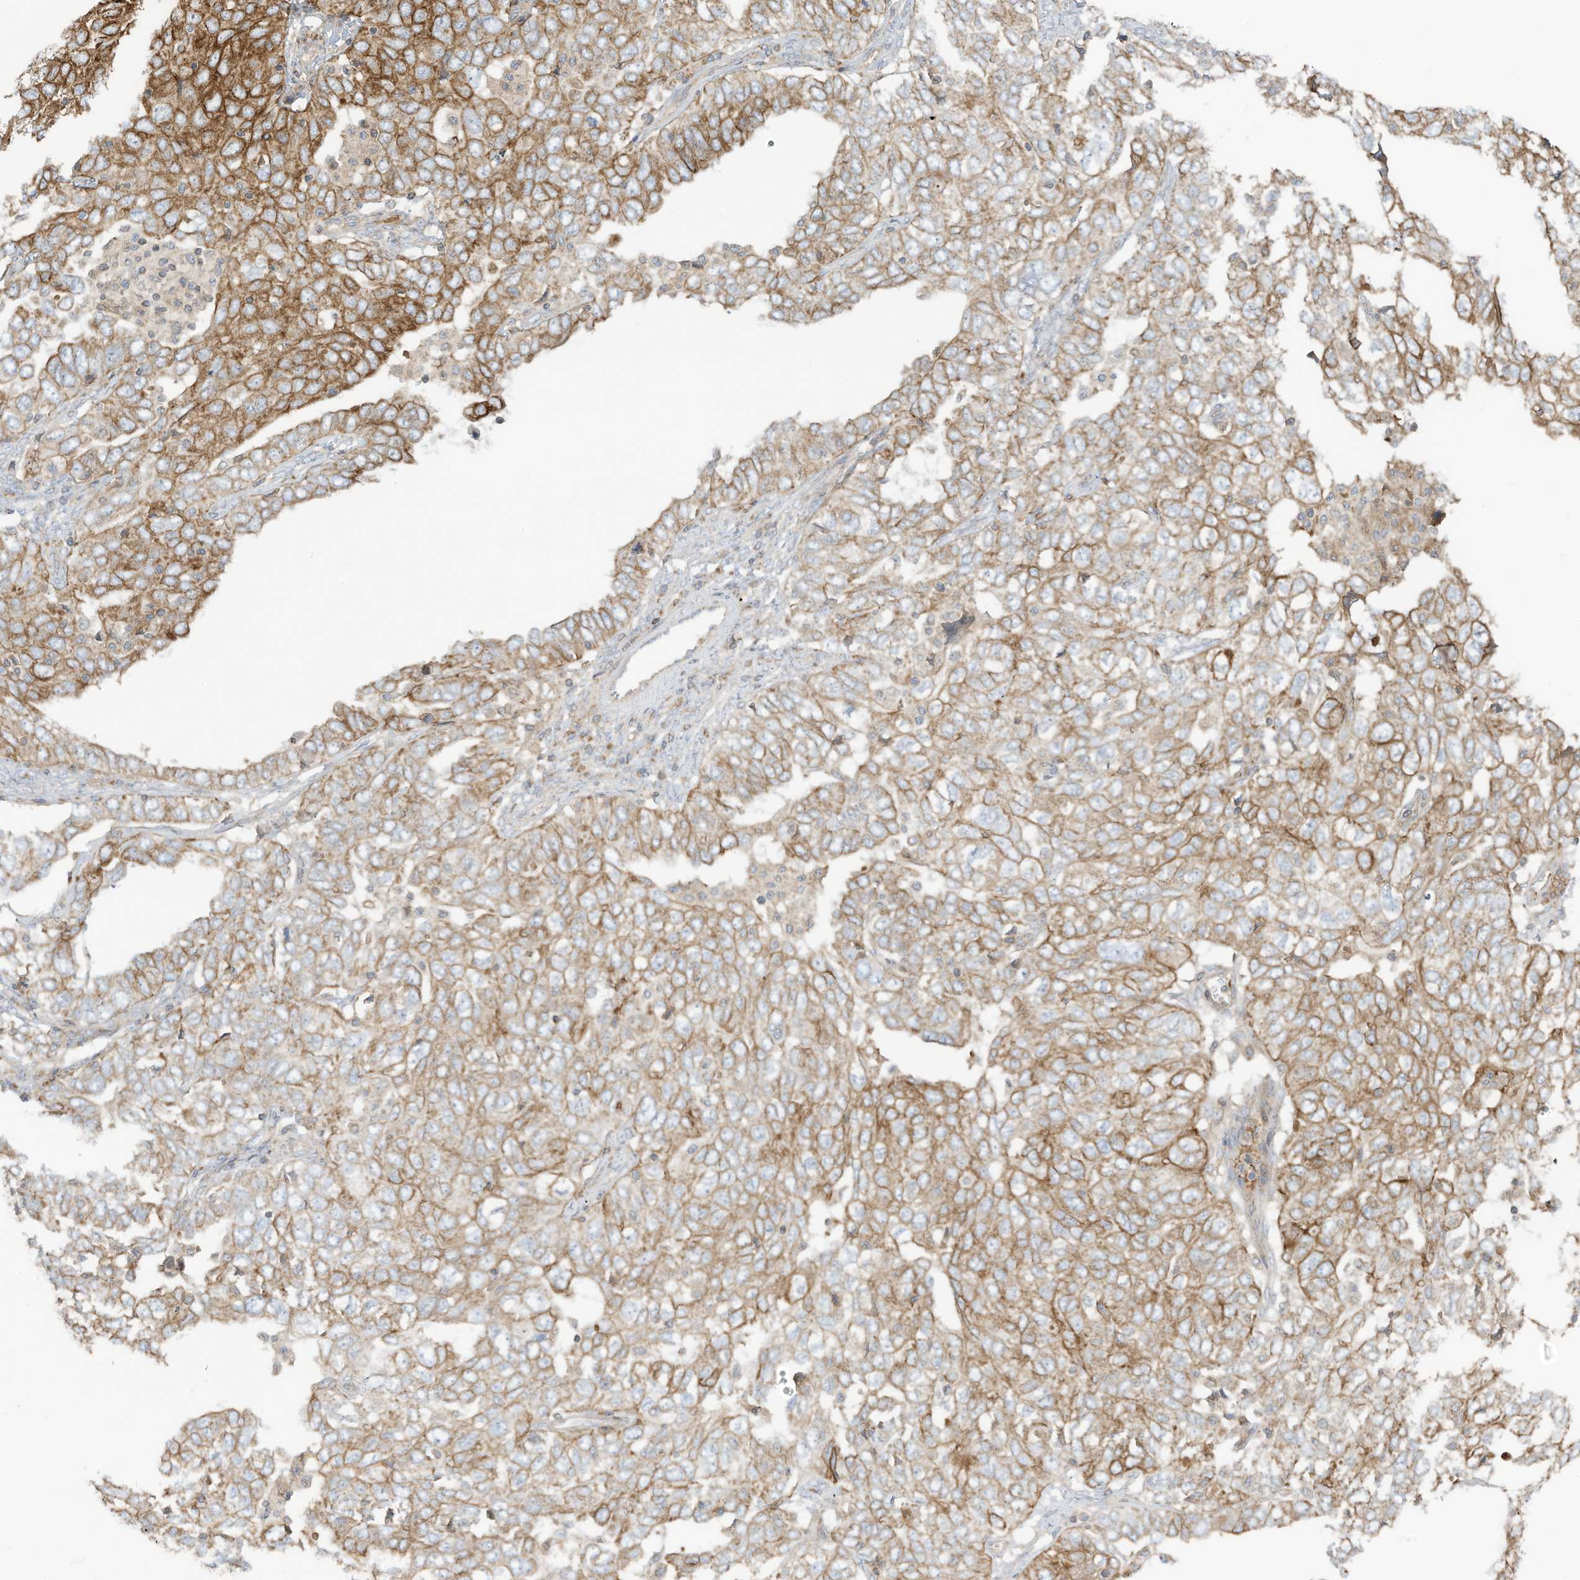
{"staining": {"intensity": "moderate", "quantity": ">75%", "location": "cytoplasmic/membranous"}, "tissue": "ovarian cancer", "cell_type": "Tumor cells", "image_type": "cancer", "snomed": [{"axis": "morphology", "description": "Carcinoma, endometroid"}, {"axis": "topography", "description": "Ovary"}], "caption": "Moderate cytoplasmic/membranous positivity is seen in about >75% of tumor cells in ovarian endometroid carcinoma.", "gene": "CGAS", "patient": {"sex": "female", "age": 62}}